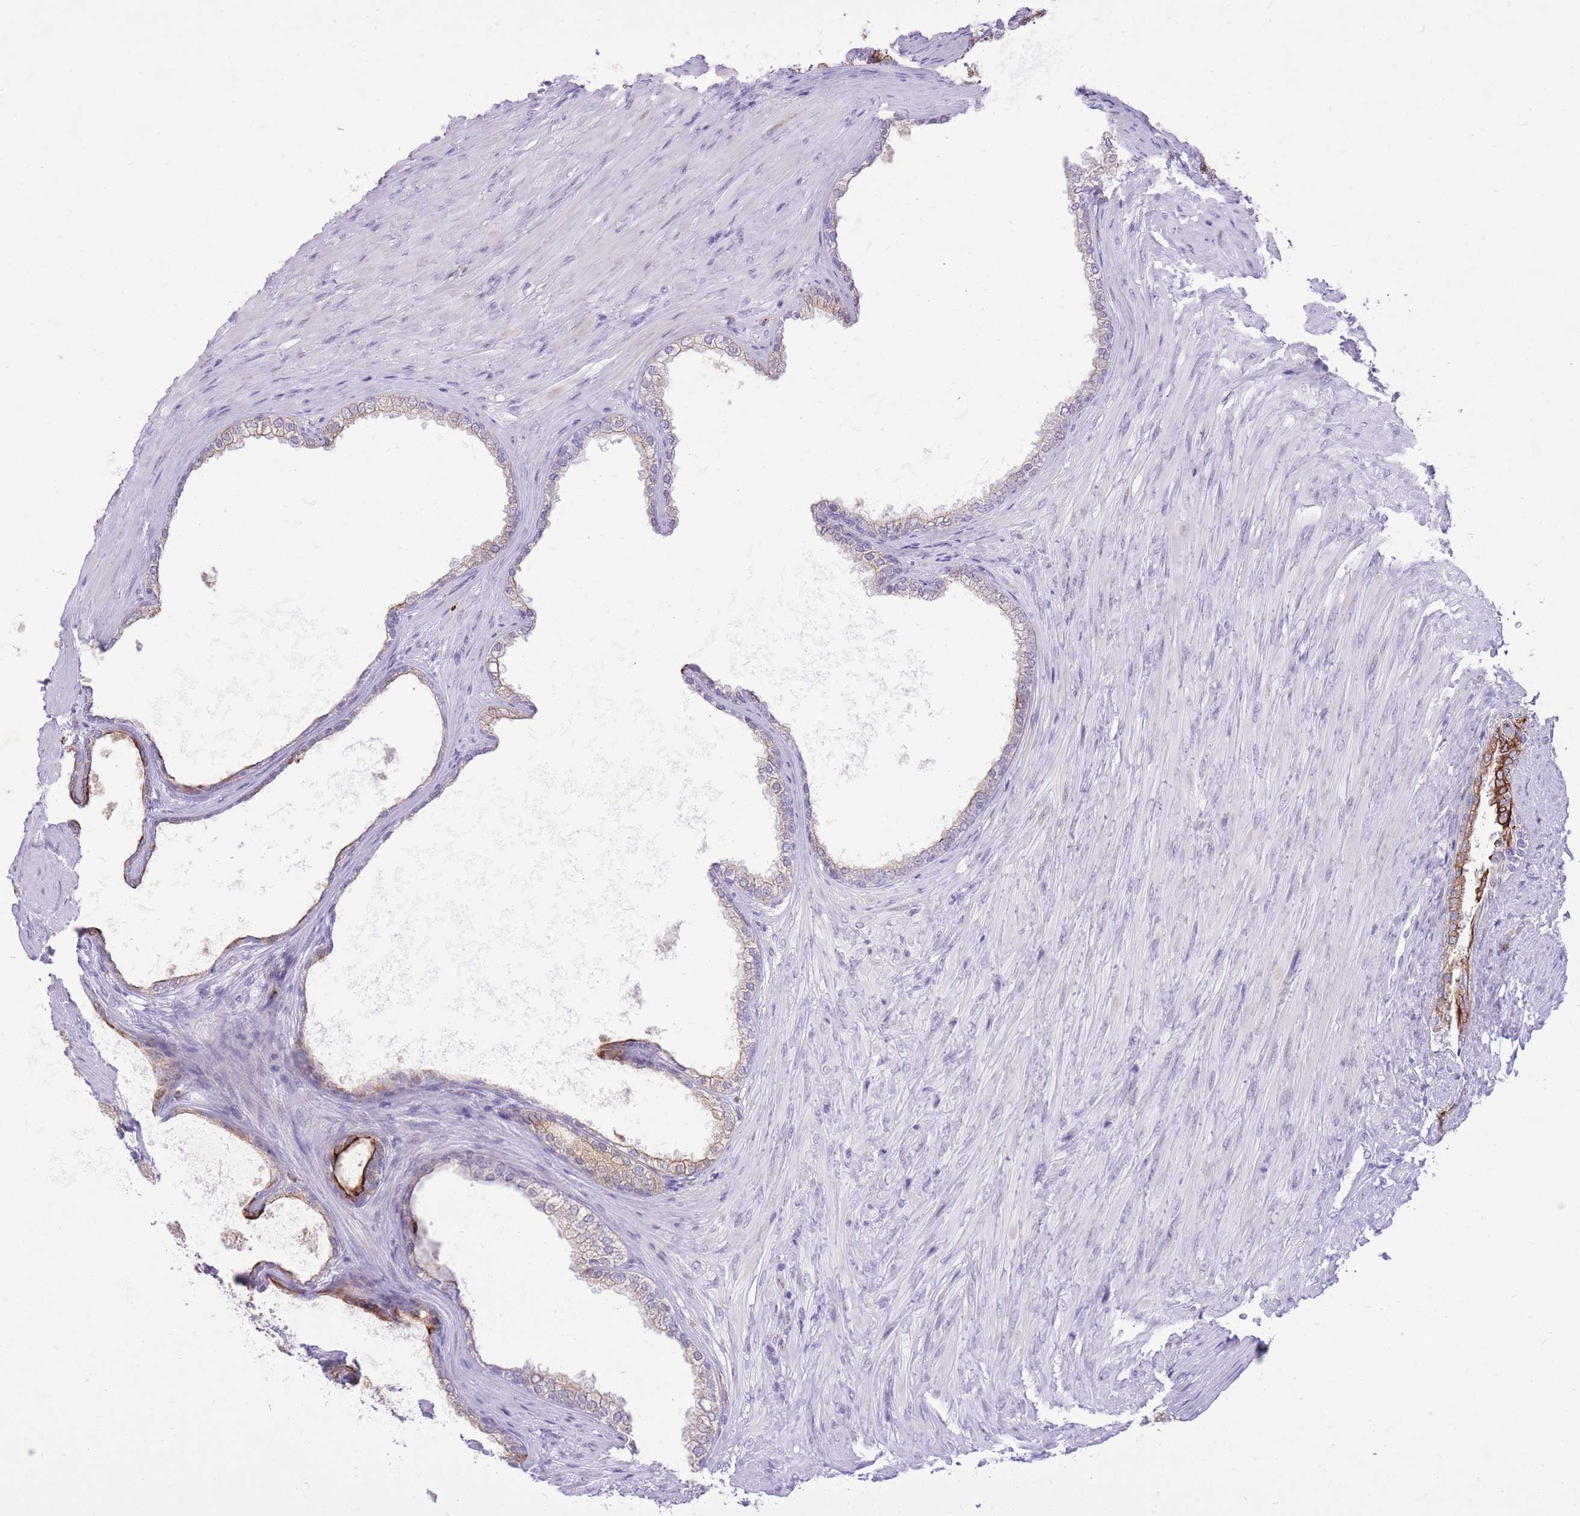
{"staining": {"intensity": "strong", "quantity": "25%-75%", "location": "cytoplasmic/membranous"}, "tissue": "prostate", "cell_type": "Glandular cells", "image_type": "normal", "snomed": [{"axis": "morphology", "description": "Normal tissue, NOS"}, {"axis": "topography", "description": "Prostate"}], "caption": "This photomicrograph demonstrates IHC staining of unremarkable prostate, with high strong cytoplasmic/membranous expression in about 25%-75% of glandular cells.", "gene": "MEIS3", "patient": {"sex": "male", "age": 76}}